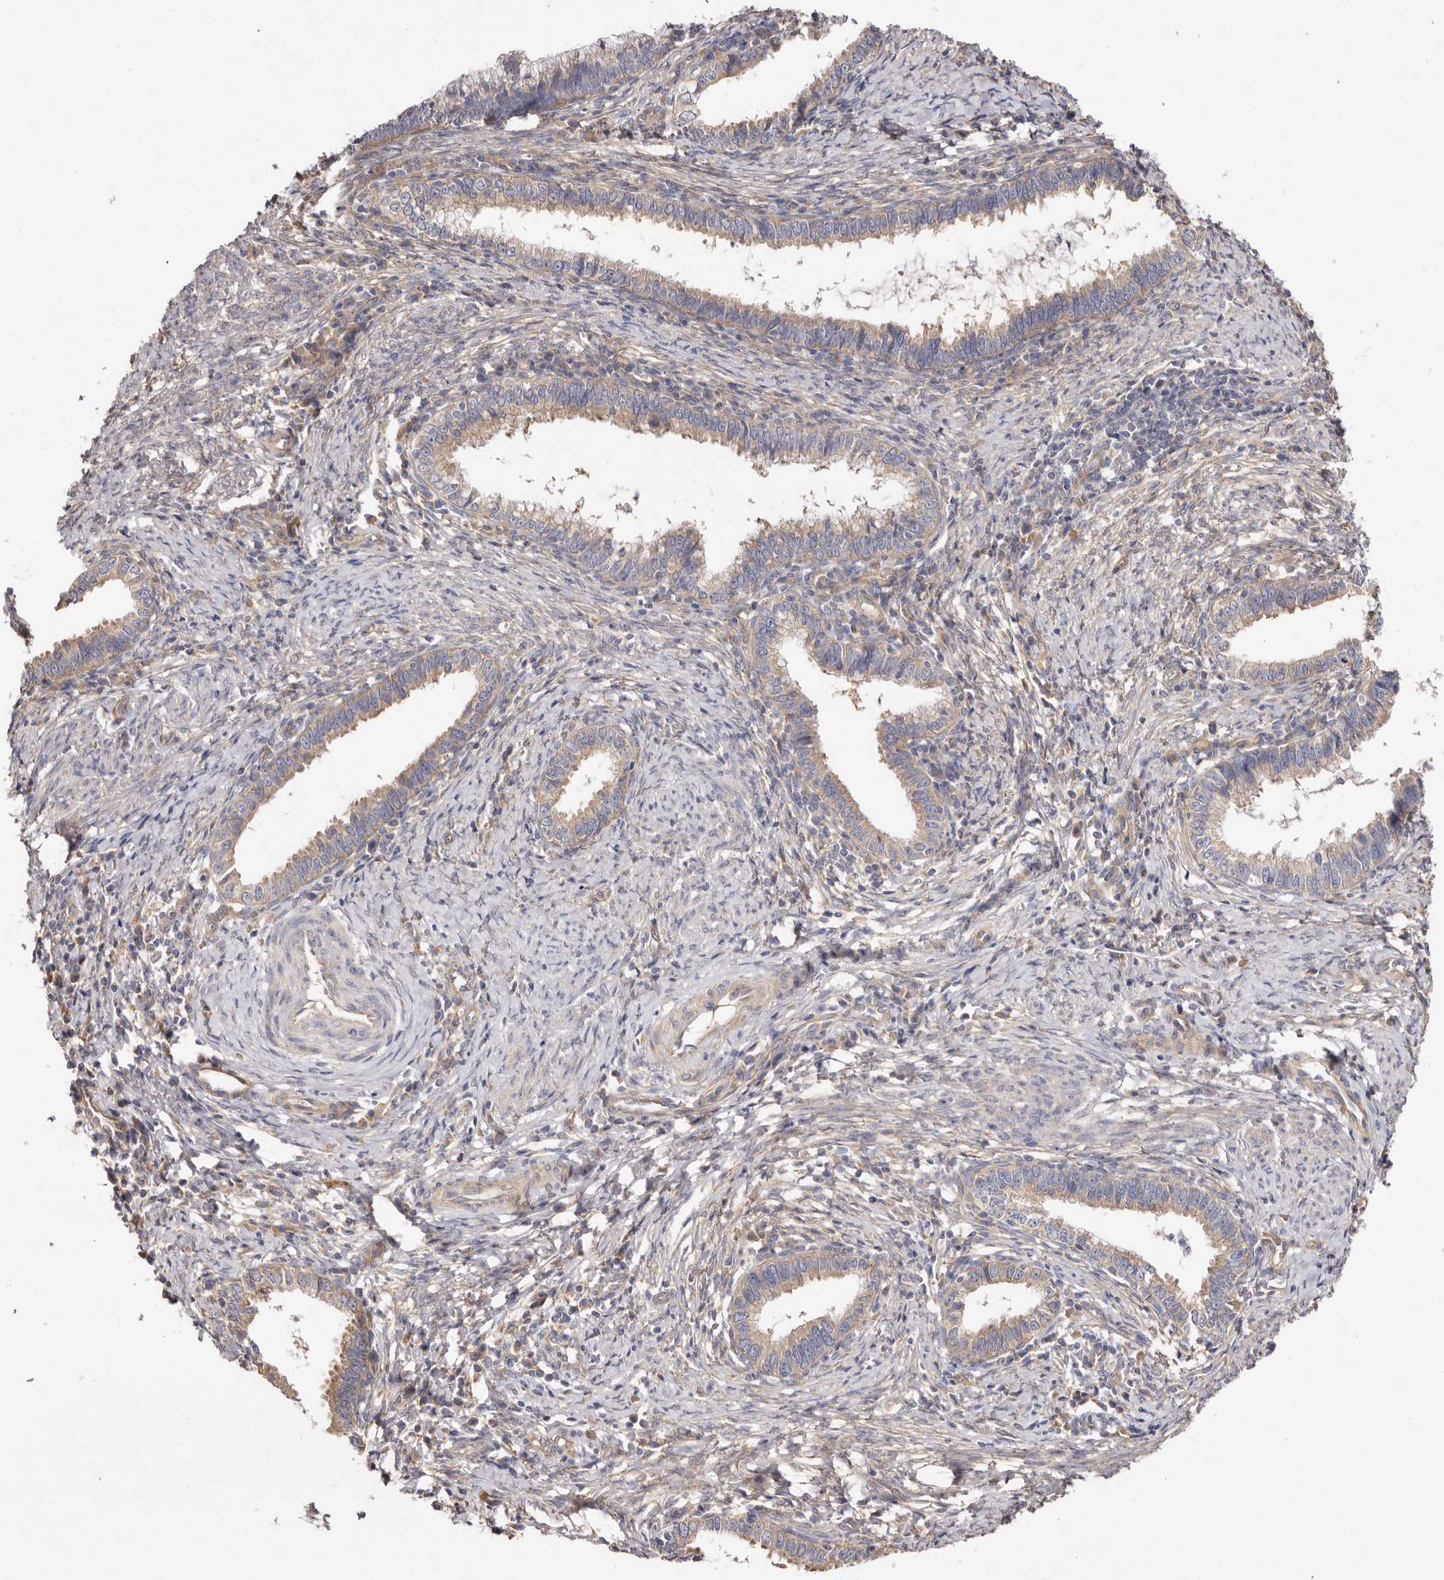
{"staining": {"intensity": "weak", "quantity": ">75%", "location": "cytoplasmic/membranous"}, "tissue": "cervical cancer", "cell_type": "Tumor cells", "image_type": "cancer", "snomed": [{"axis": "morphology", "description": "Adenocarcinoma, NOS"}, {"axis": "topography", "description": "Cervix"}], "caption": "IHC of cervical cancer exhibits low levels of weak cytoplasmic/membranous positivity in about >75% of tumor cells. (Stains: DAB (3,3'-diaminobenzidine) in brown, nuclei in blue, Microscopy: brightfield microscopy at high magnification).", "gene": "FAM167B", "patient": {"sex": "female", "age": 36}}